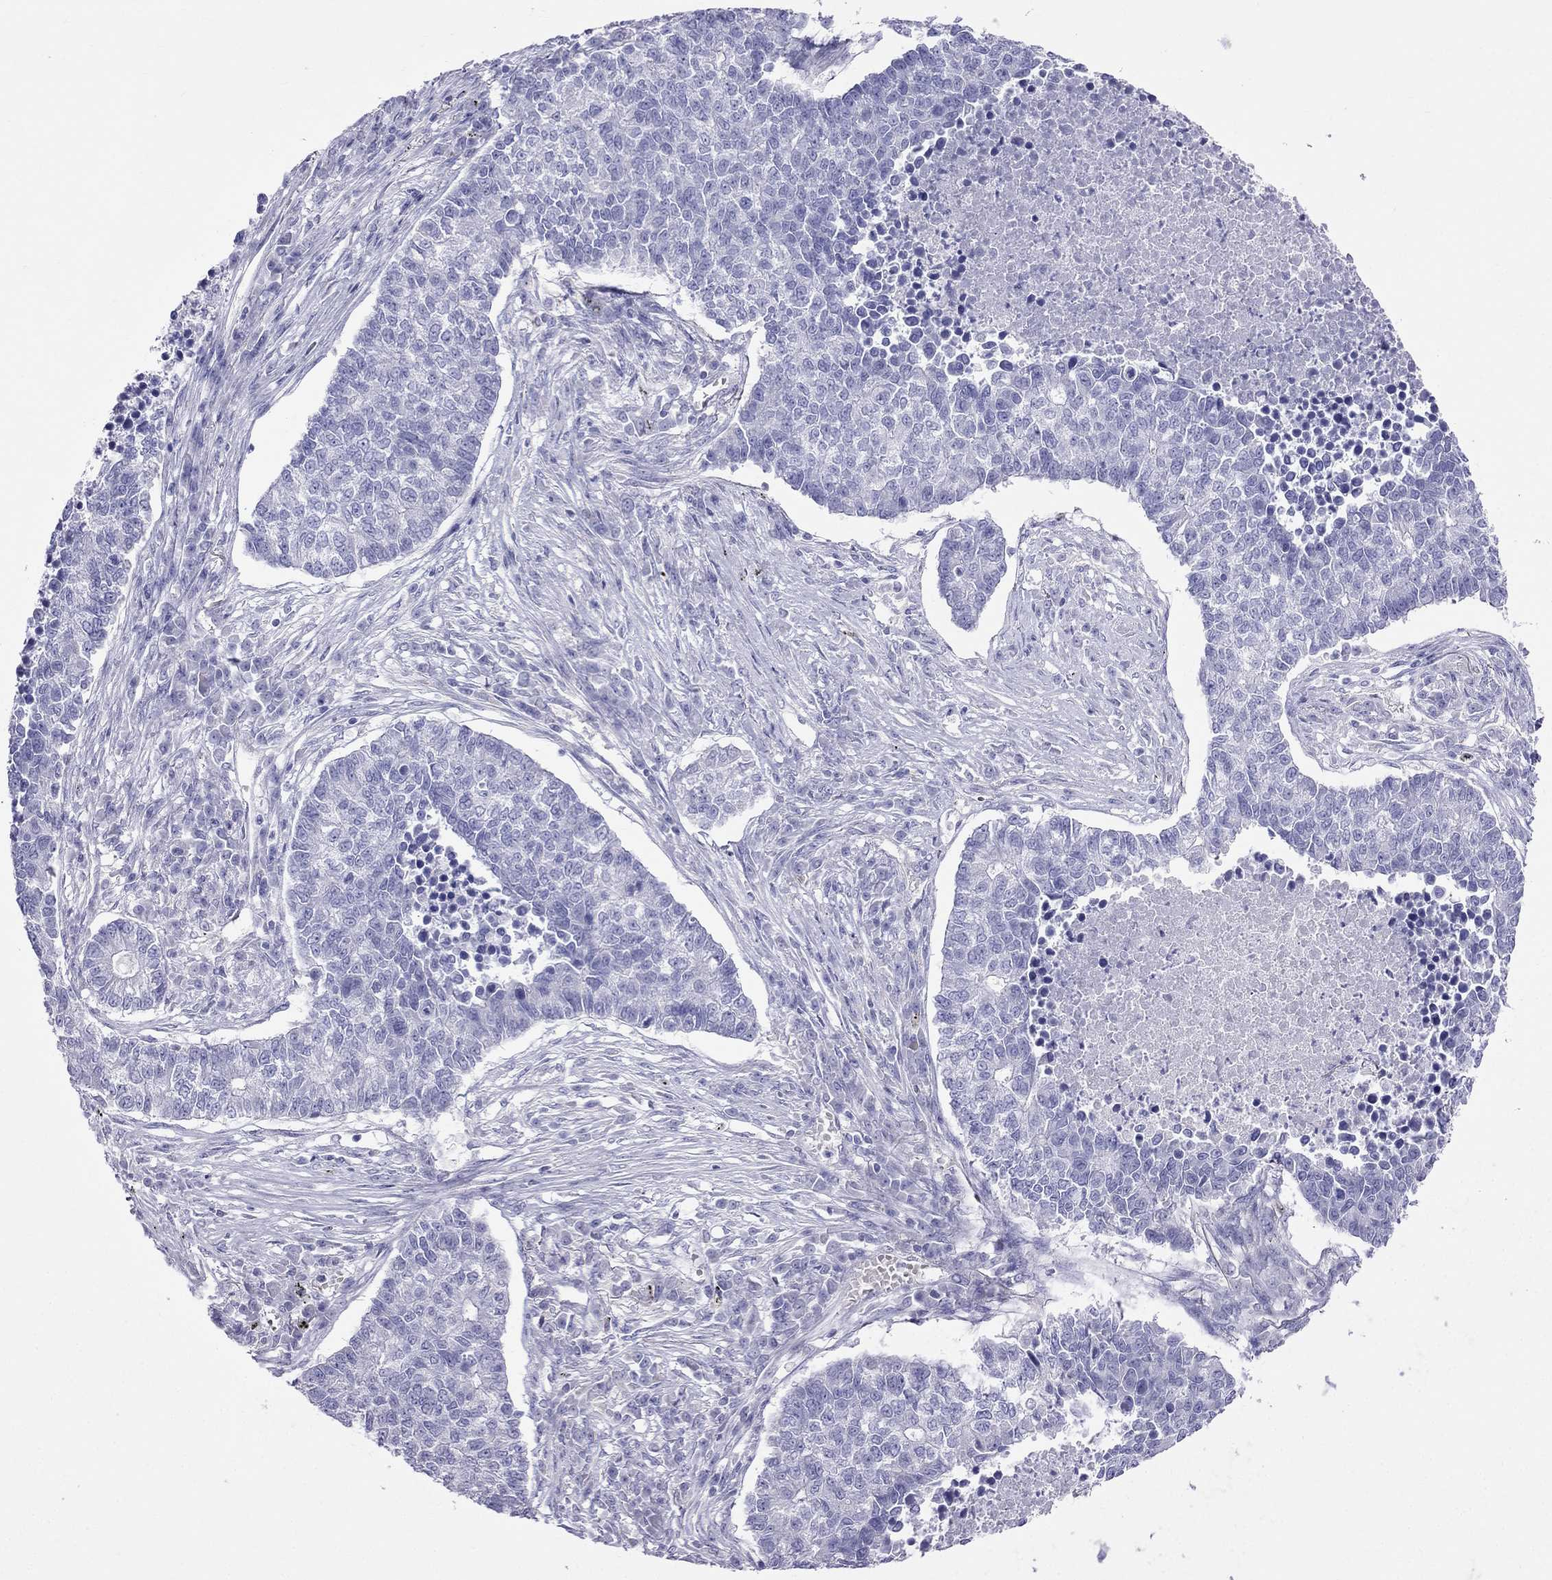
{"staining": {"intensity": "negative", "quantity": "none", "location": "none"}, "tissue": "lung cancer", "cell_type": "Tumor cells", "image_type": "cancer", "snomed": [{"axis": "morphology", "description": "Adenocarcinoma, NOS"}, {"axis": "topography", "description": "Lung"}], "caption": "Immunohistochemistry (IHC) photomicrograph of human adenocarcinoma (lung) stained for a protein (brown), which shows no expression in tumor cells.", "gene": "TDRD1", "patient": {"sex": "male", "age": 57}}